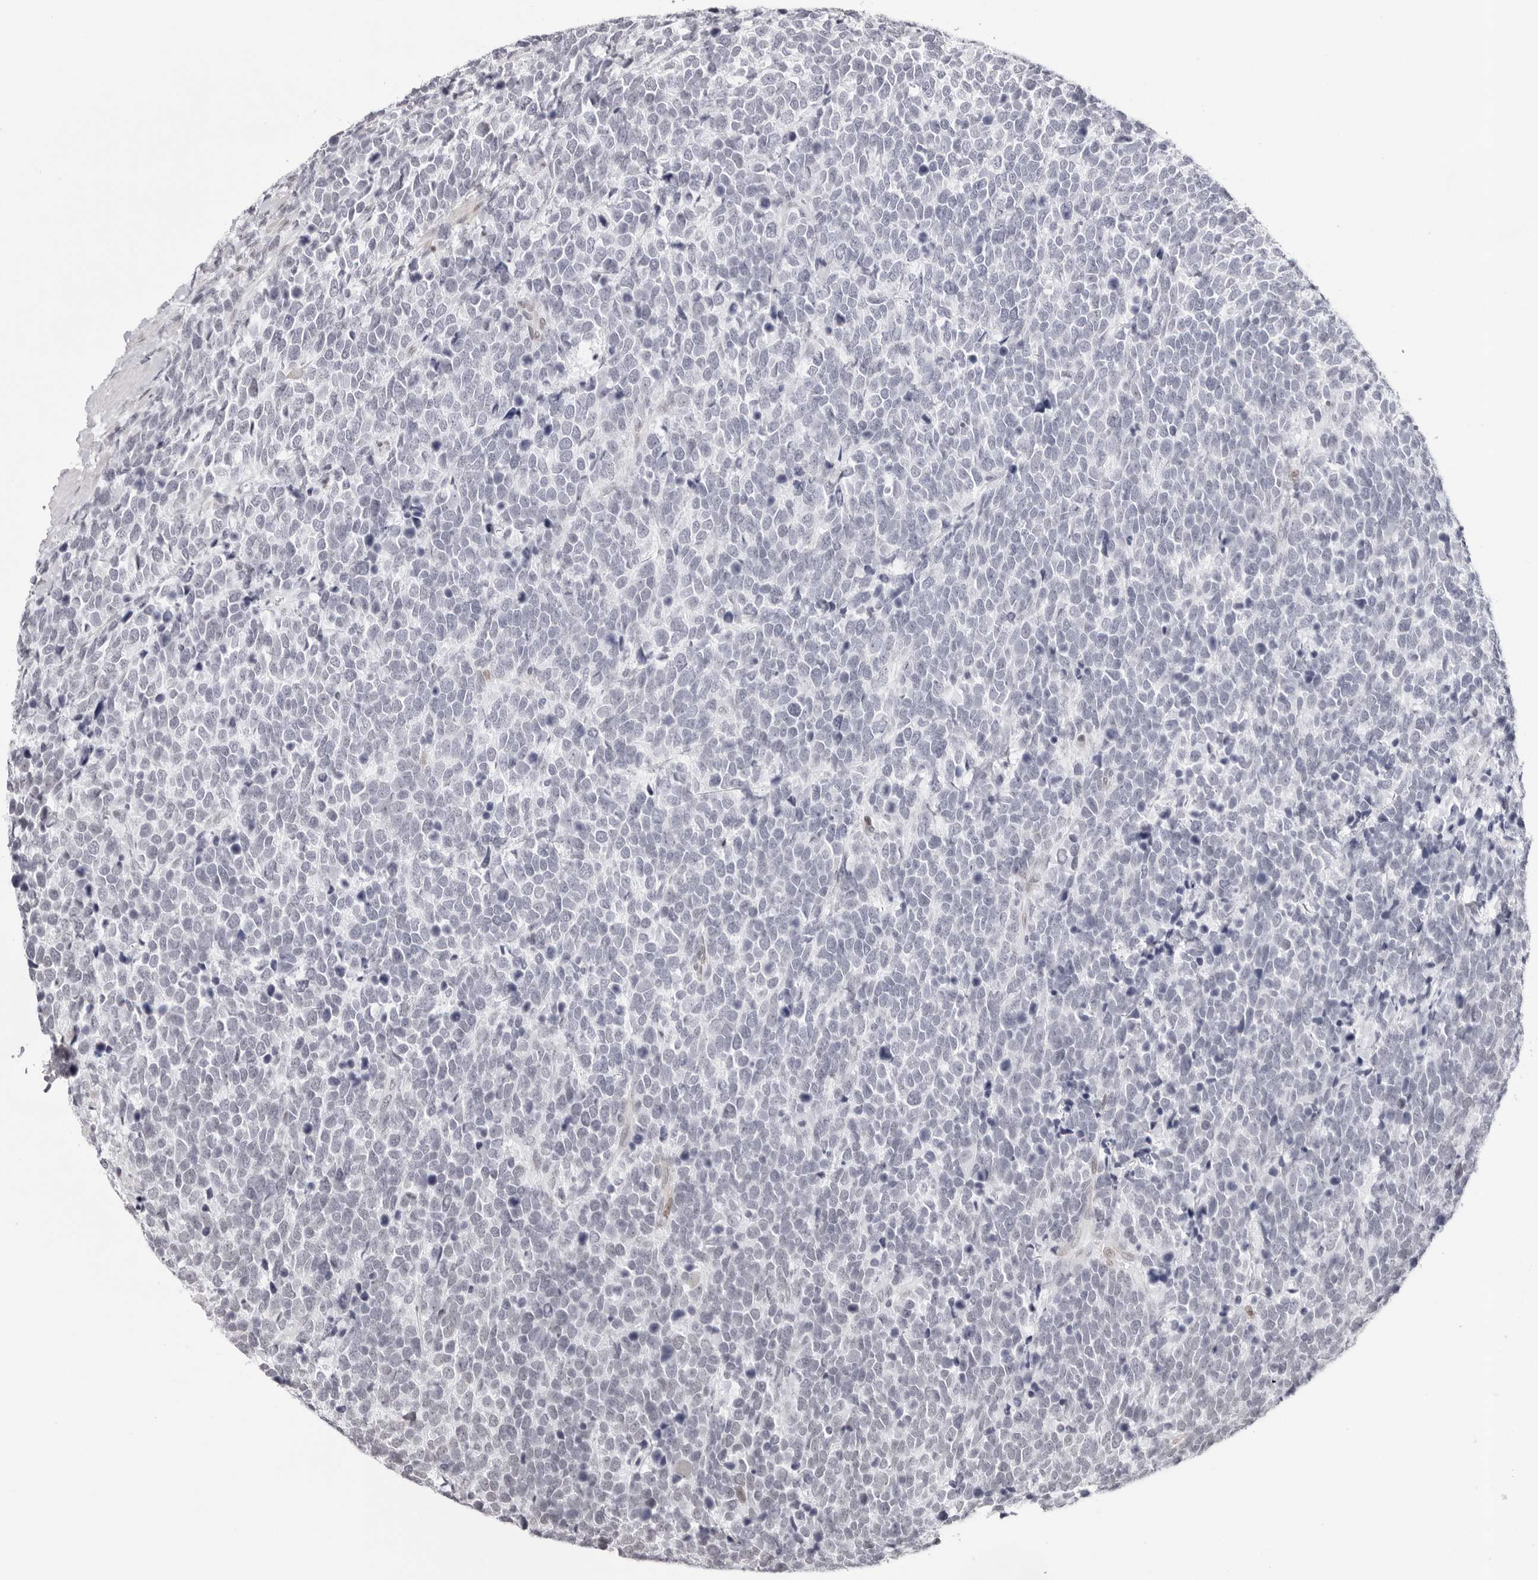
{"staining": {"intensity": "negative", "quantity": "none", "location": "none"}, "tissue": "urothelial cancer", "cell_type": "Tumor cells", "image_type": "cancer", "snomed": [{"axis": "morphology", "description": "Urothelial carcinoma, High grade"}, {"axis": "topography", "description": "Urinary bladder"}], "caption": "Immunohistochemistry image of neoplastic tissue: high-grade urothelial carcinoma stained with DAB (3,3'-diaminobenzidine) displays no significant protein expression in tumor cells. Brightfield microscopy of immunohistochemistry (IHC) stained with DAB (brown) and hematoxylin (blue), captured at high magnification.", "gene": "NTPCR", "patient": {"sex": "female", "age": 82}}